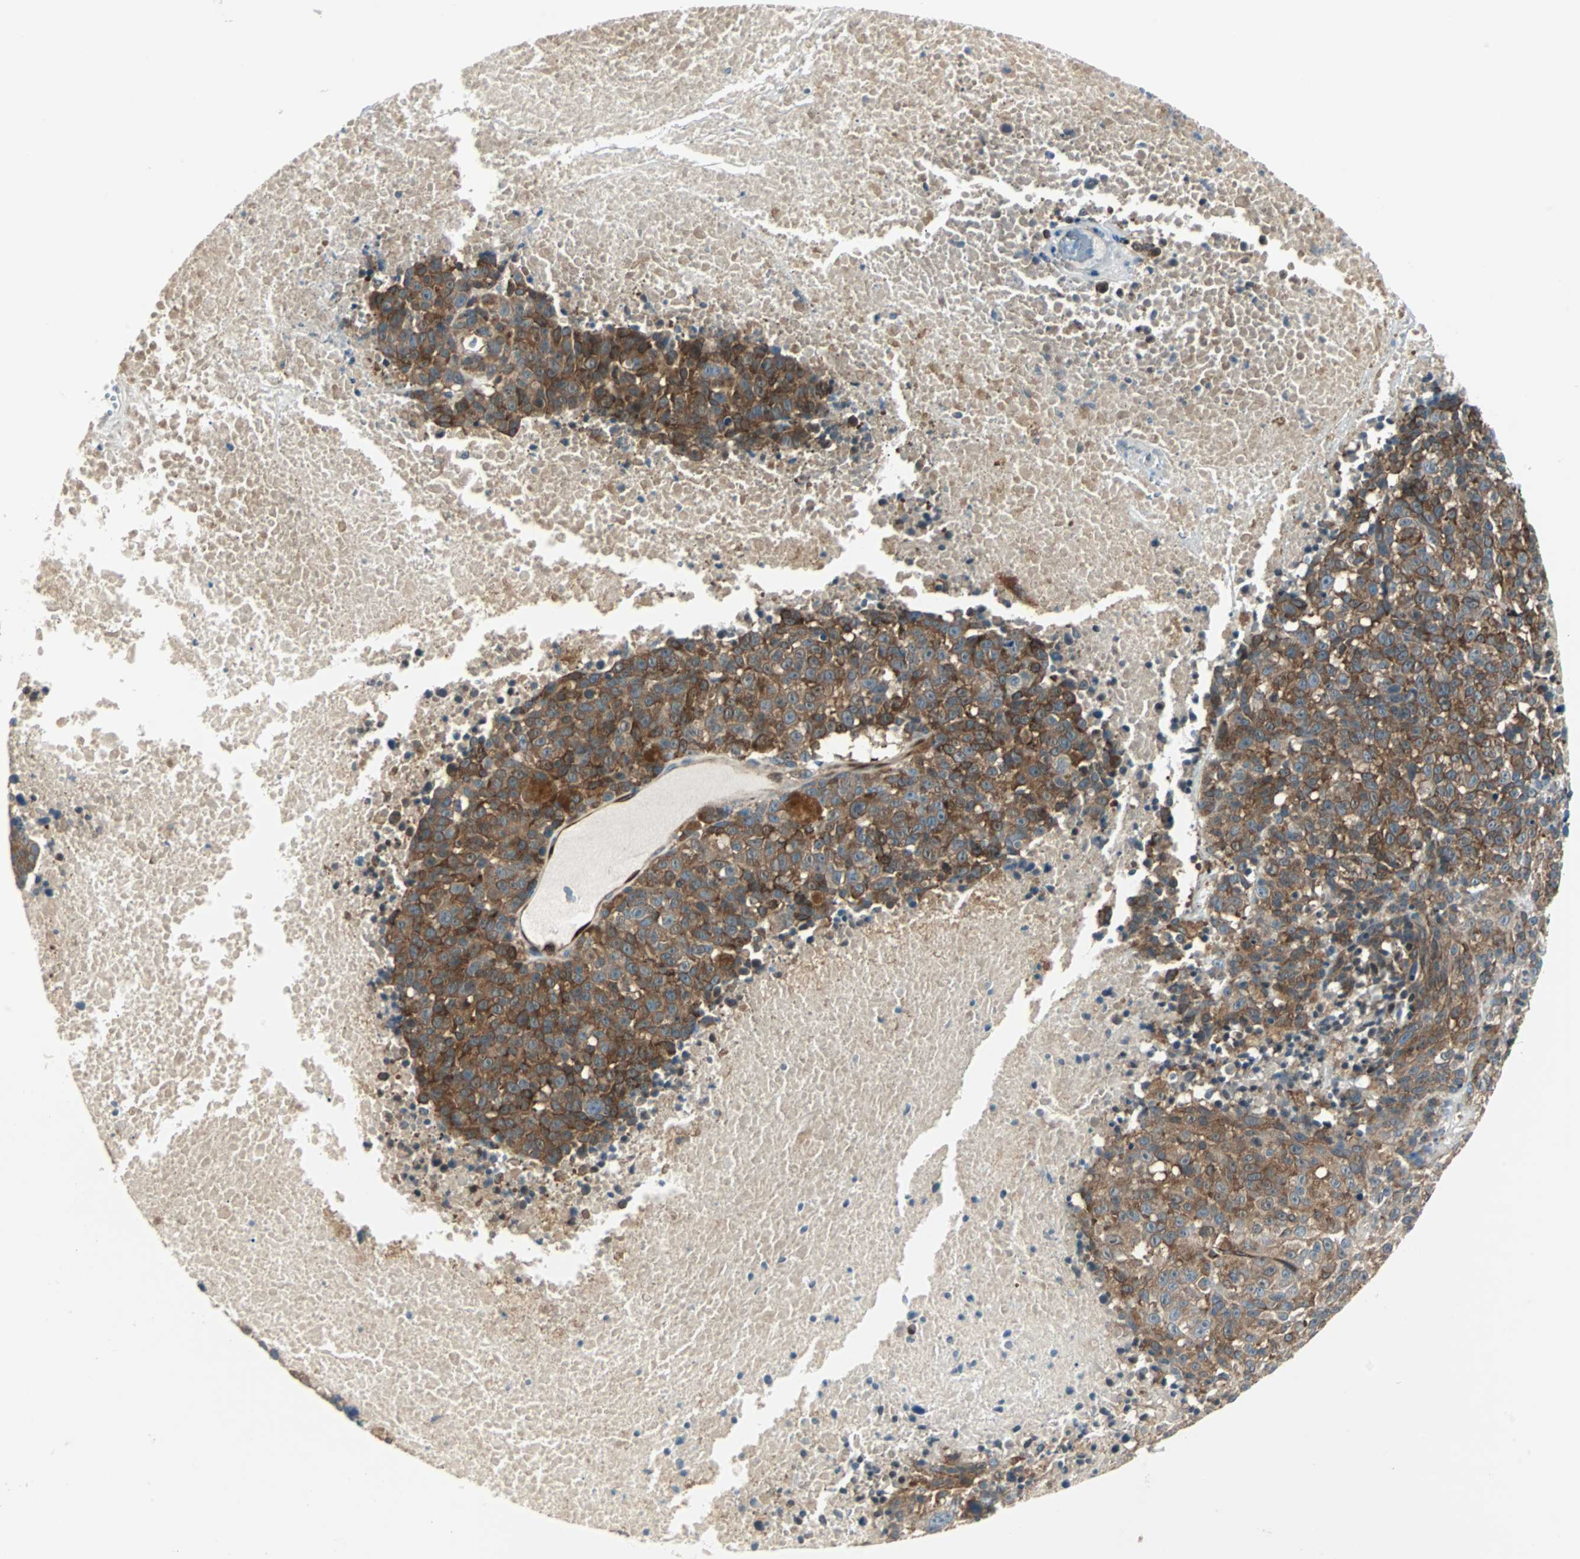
{"staining": {"intensity": "strong", "quantity": ">75%", "location": "cytoplasmic/membranous"}, "tissue": "melanoma", "cell_type": "Tumor cells", "image_type": "cancer", "snomed": [{"axis": "morphology", "description": "Malignant melanoma, Metastatic site"}, {"axis": "topography", "description": "Cerebral cortex"}], "caption": "Protein staining by immunohistochemistry (IHC) demonstrates strong cytoplasmic/membranous positivity in about >75% of tumor cells in malignant melanoma (metastatic site).", "gene": "SWAP70", "patient": {"sex": "female", "age": 52}}